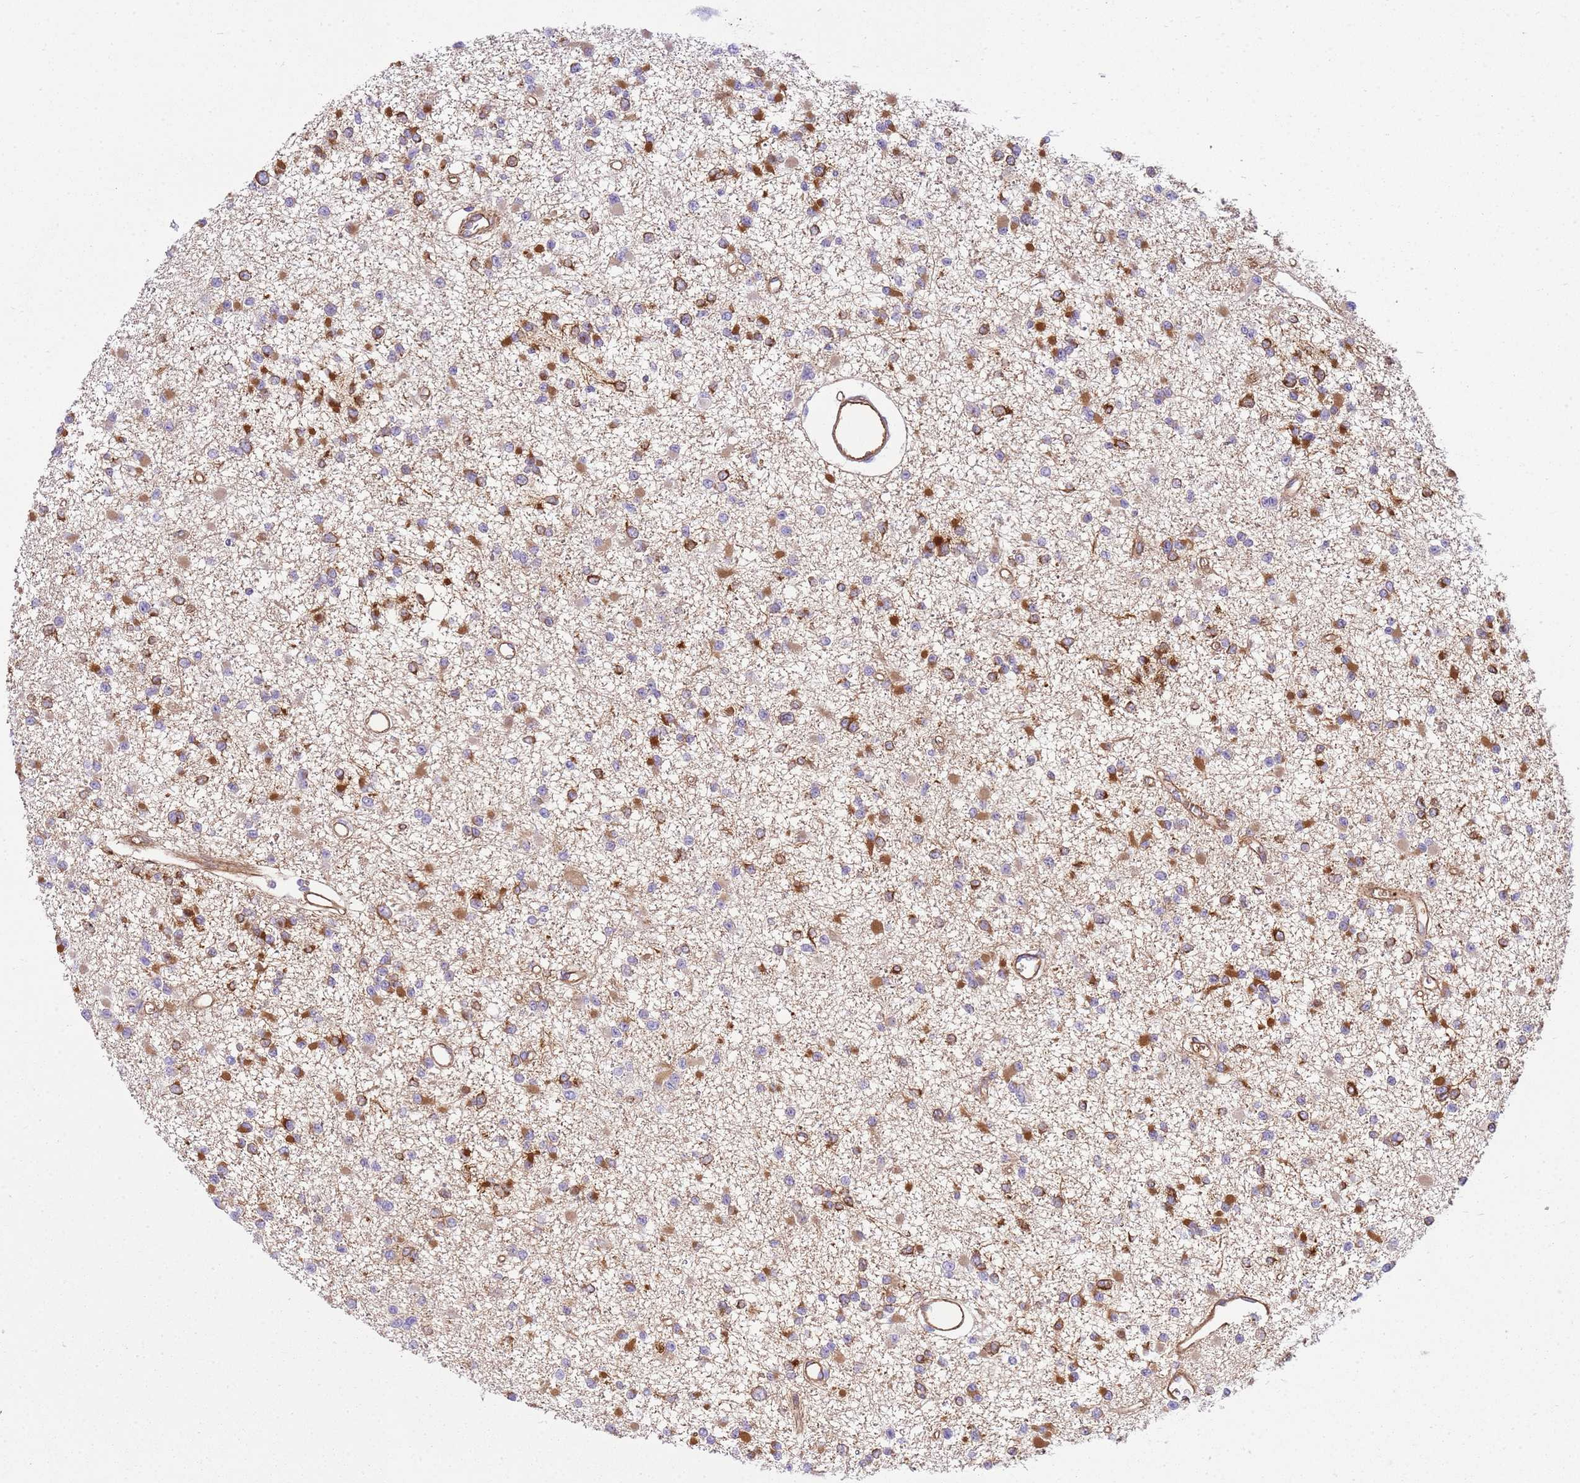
{"staining": {"intensity": "strong", "quantity": ">75%", "location": "cytoplasmic/membranous"}, "tissue": "glioma", "cell_type": "Tumor cells", "image_type": "cancer", "snomed": [{"axis": "morphology", "description": "Glioma, malignant, Low grade"}, {"axis": "topography", "description": "Brain"}], "caption": "A high amount of strong cytoplasmic/membranous positivity is identified in approximately >75% of tumor cells in glioma tissue. The staining was performed using DAB (3,3'-diaminobenzidine), with brown indicating positive protein expression. Nuclei are stained blue with hematoxylin.", "gene": "SNX21", "patient": {"sex": "female", "age": 22}}